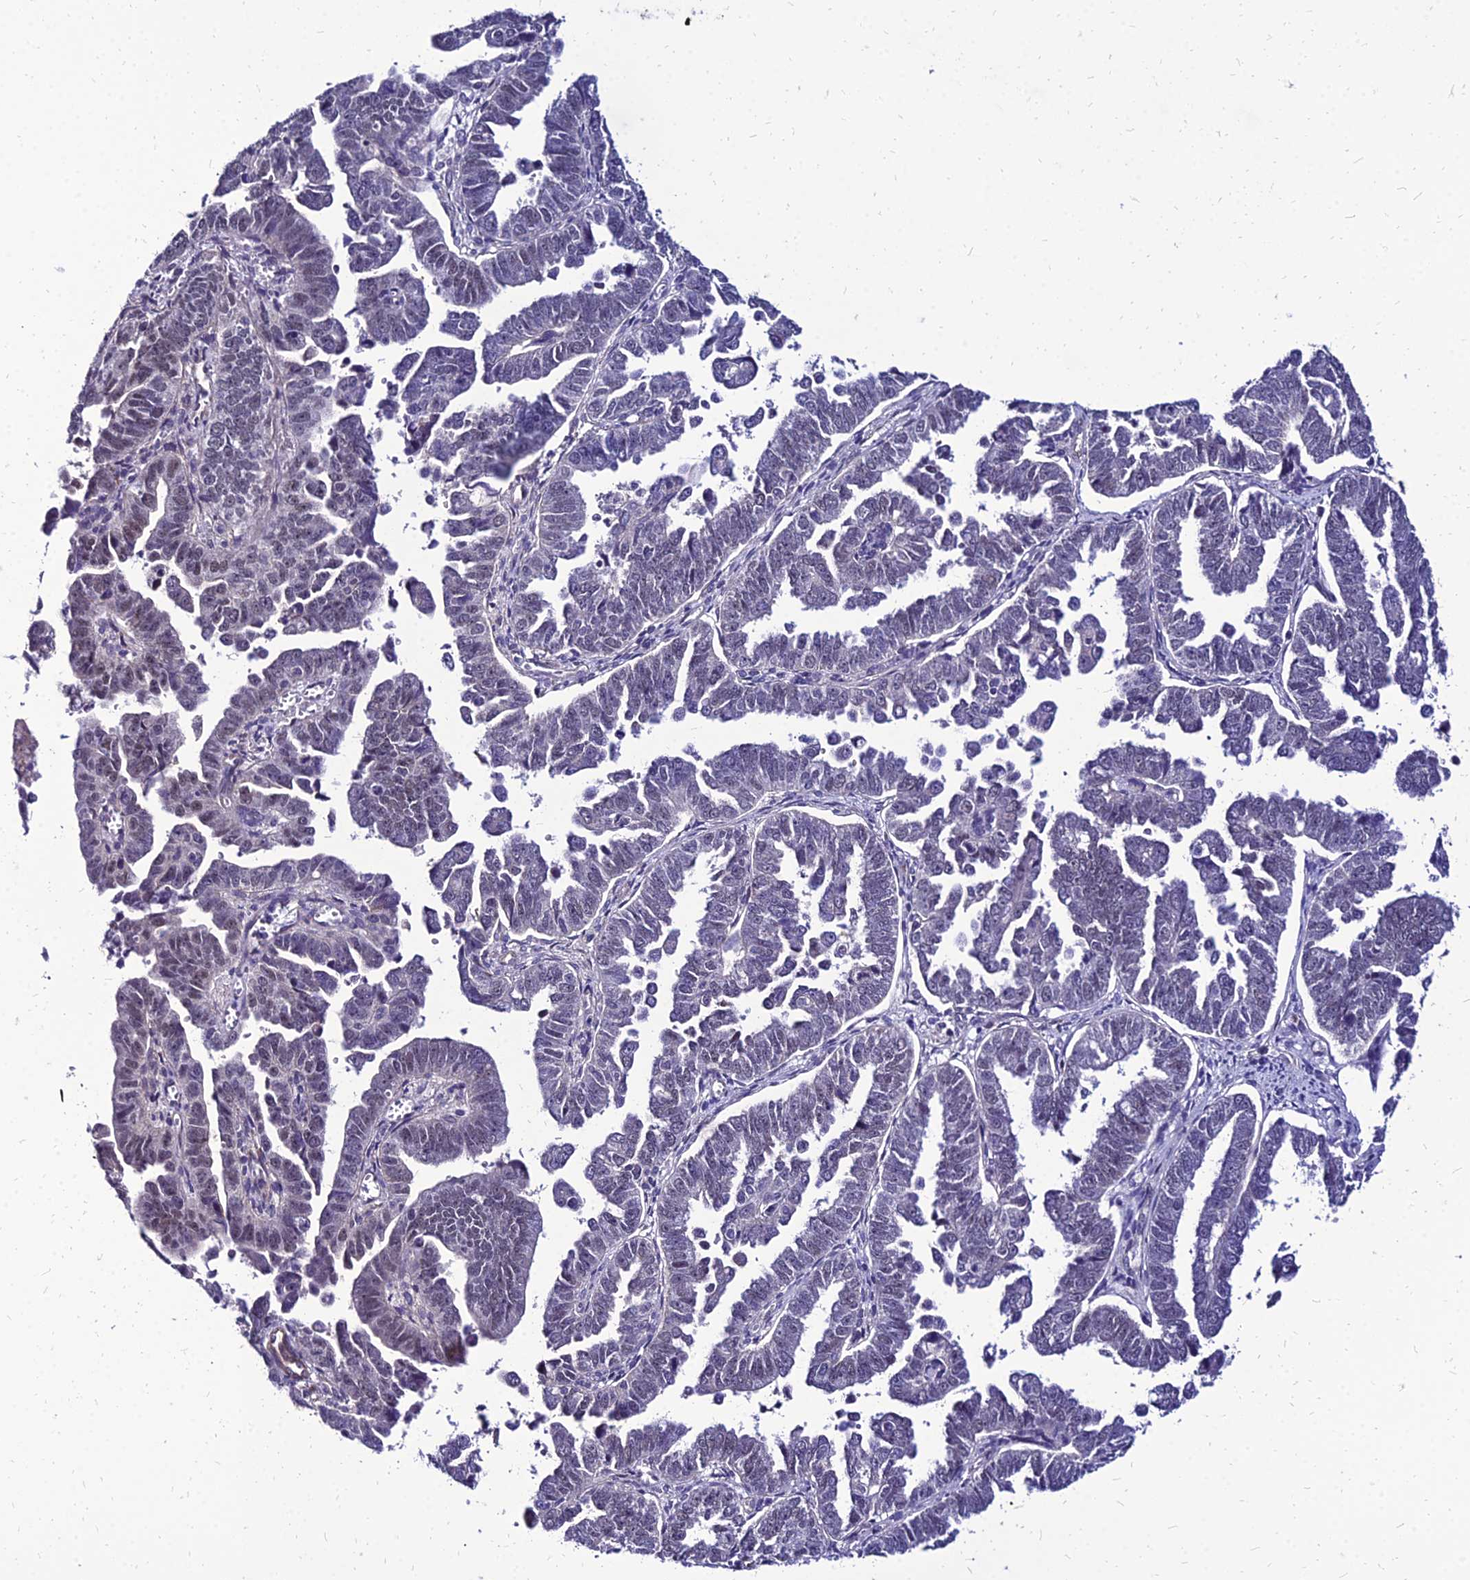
{"staining": {"intensity": "negative", "quantity": "none", "location": "none"}, "tissue": "endometrial cancer", "cell_type": "Tumor cells", "image_type": "cancer", "snomed": [{"axis": "morphology", "description": "Adenocarcinoma, NOS"}, {"axis": "topography", "description": "Endometrium"}], "caption": "A histopathology image of endometrial adenocarcinoma stained for a protein exhibits no brown staining in tumor cells. The staining was performed using DAB (3,3'-diaminobenzidine) to visualize the protein expression in brown, while the nuclei were stained in blue with hematoxylin (Magnification: 20x).", "gene": "YEATS2", "patient": {"sex": "female", "age": 75}}